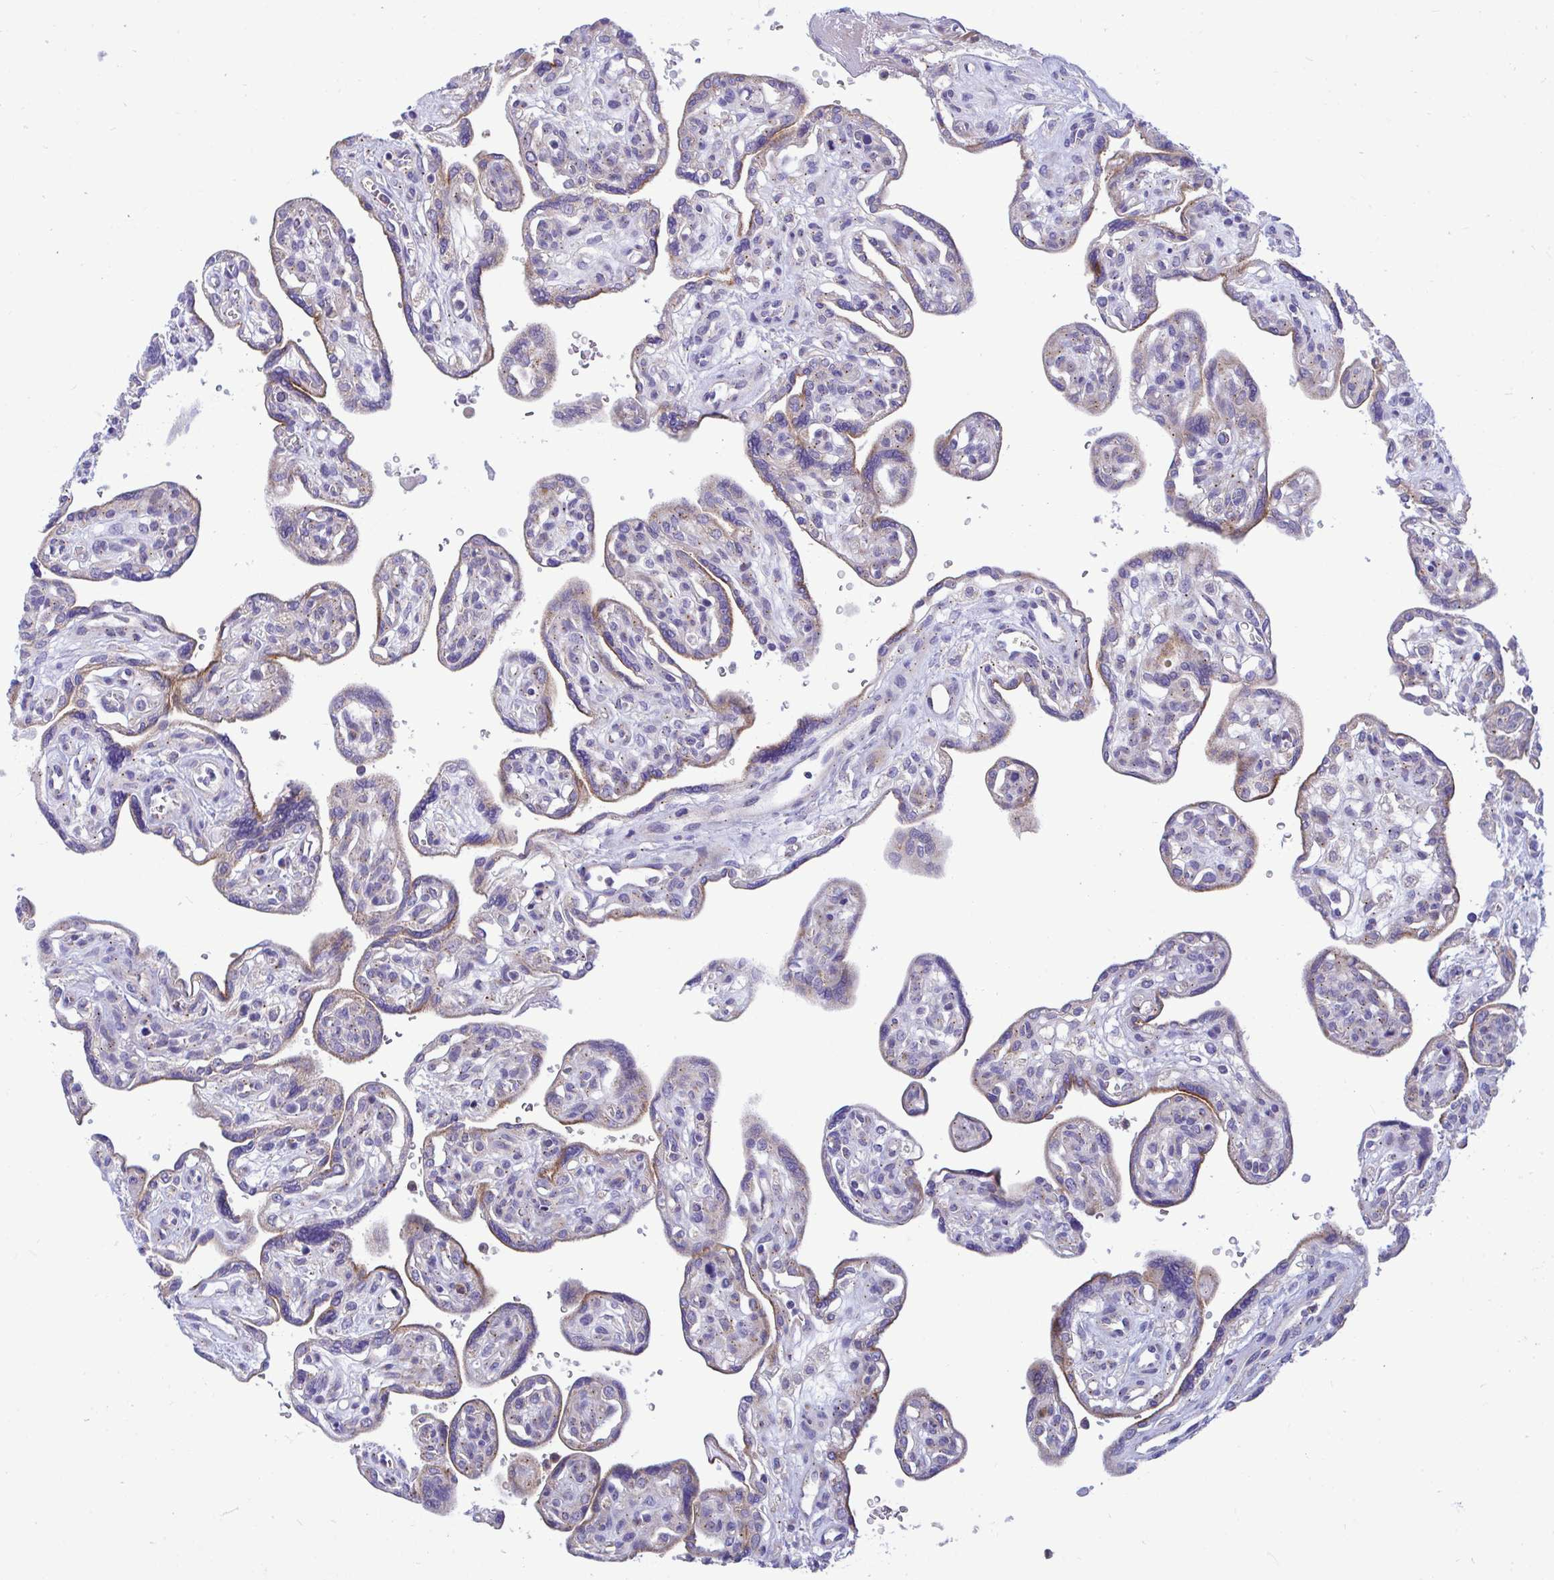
{"staining": {"intensity": "negative", "quantity": "none", "location": "none"}, "tissue": "placenta", "cell_type": "Decidual cells", "image_type": "normal", "snomed": [{"axis": "morphology", "description": "Normal tissue, NOS"}, {"axis": "topography", "description": "Placenta"}], "caption": "An IHC photomicrograph of unremarkable placenta is shown. There is no staining in decidual cells of placenta. The staining is performed using DAB brown chromogen with nuclei counter-stained in using hematoxylin.", "gene": "MRPS16", "patient": {"sex": "female", "age": 39}}